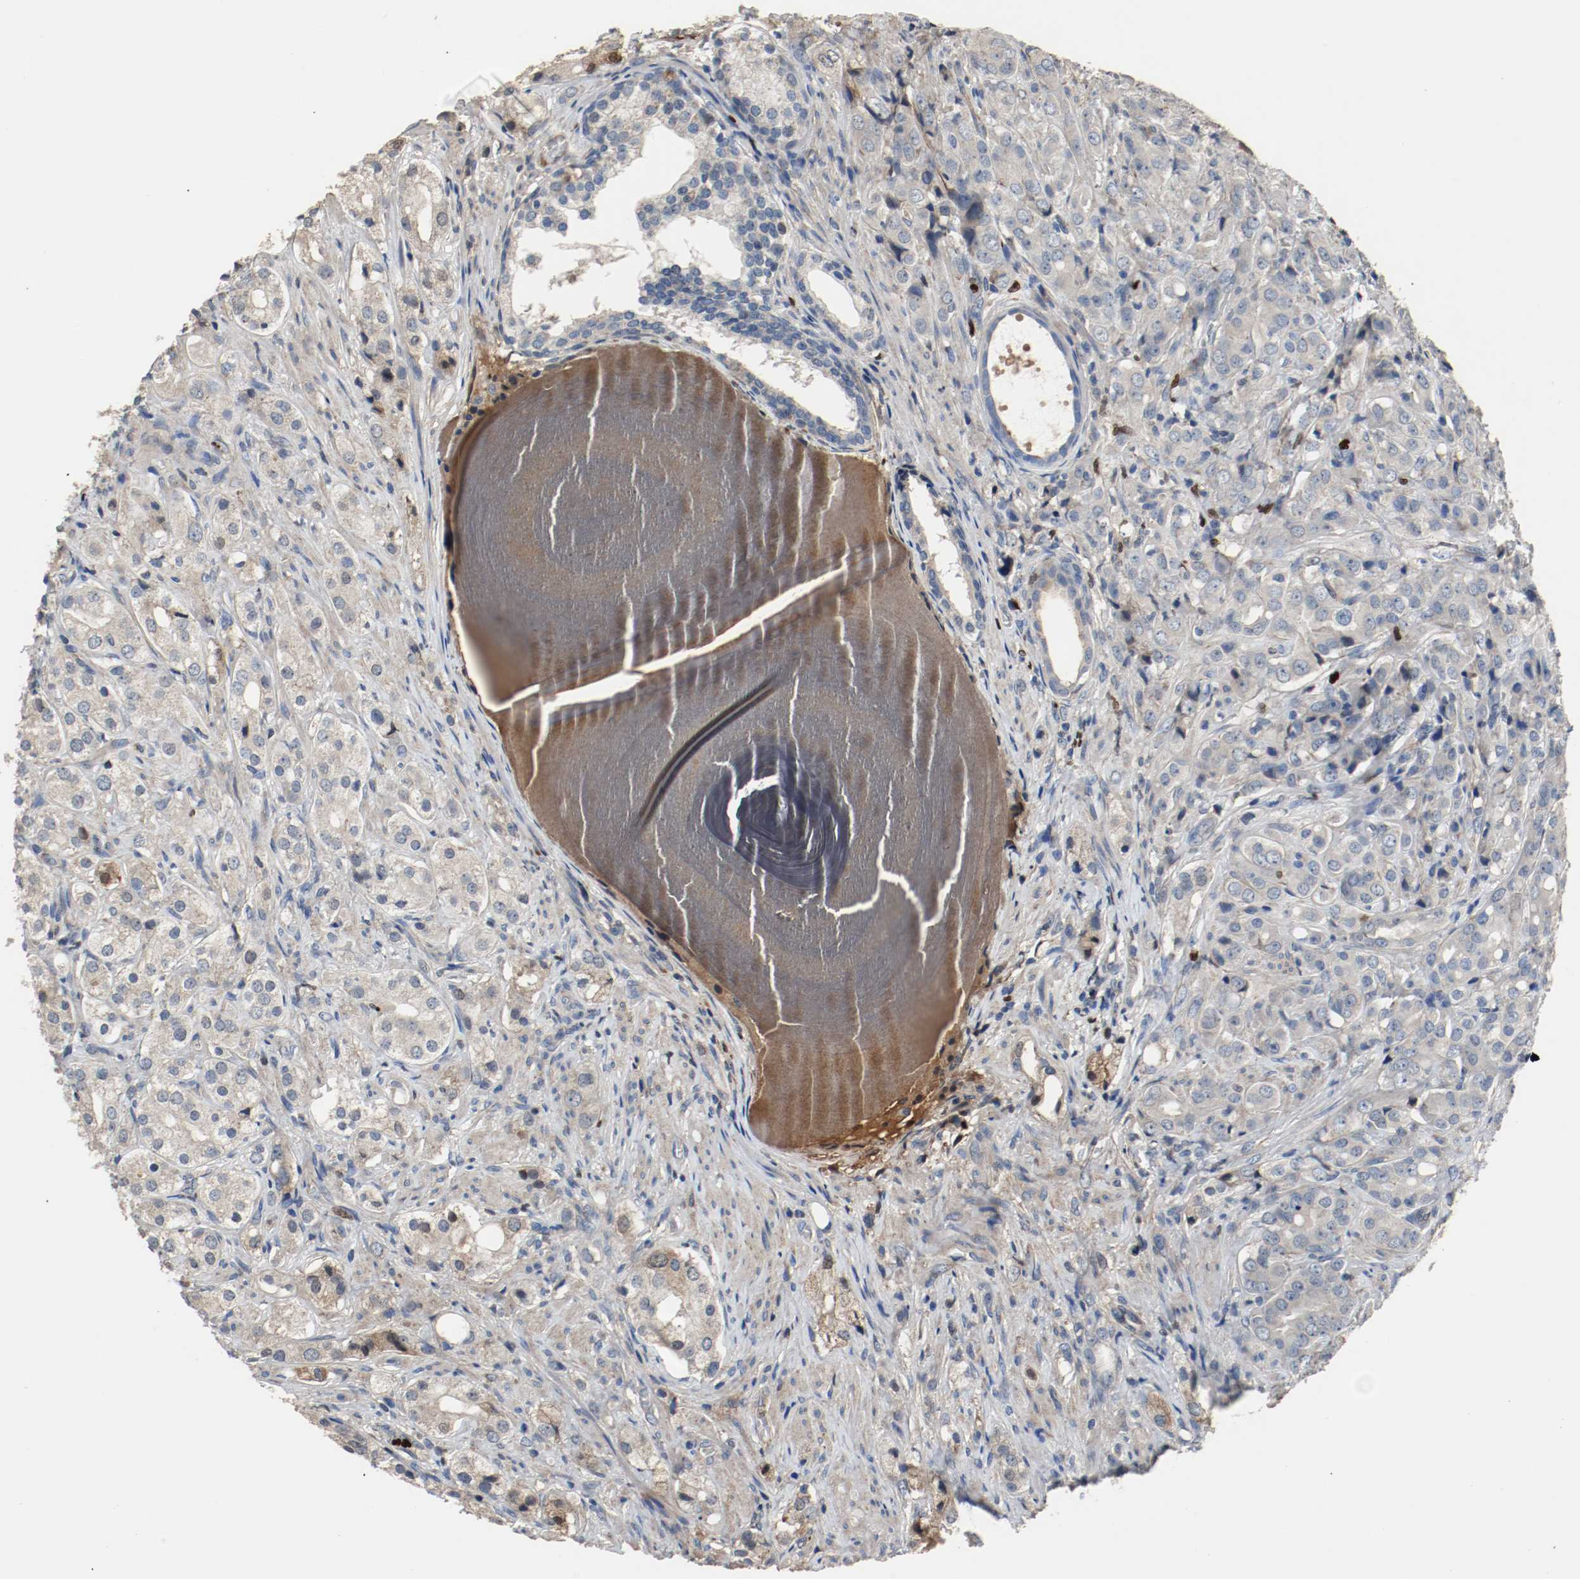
{"staining": {"intensity": "negative", "quantity": "none", "location": "none"}, "tissue": "prostate cancer", "cell_type": "Tumor cells", "image_type": "cancer", "snomed": [{"axis": "morphology", "description": "Adenocarcinoma, High grade"}, {"axis": "topography", "description": "Prostate"}], "caption": "The image reveals no significant positivity in tumor cells of high-grade adenocarcinoma (prostate).", "gene": "BLK", "patient": {"sex": "male", "age": 68}}